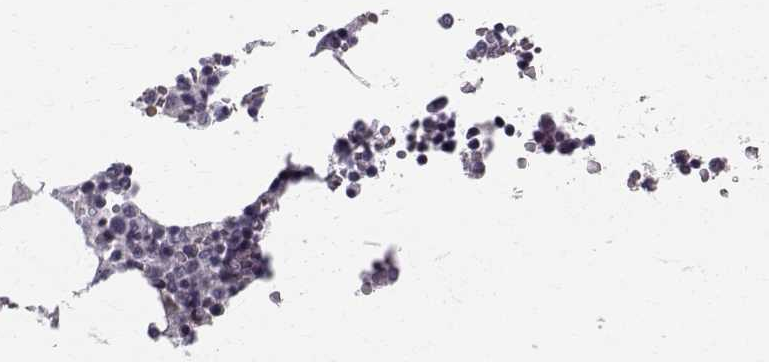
{"staining": {"intensity": "negative", "quantity": "none", "location": "none"}, "tissue": "bone marrow", "cell_type": "Hematopoietic cells", "image_type": "normal", "snomed": [{"axis": "morphology", "description": "Normal tissue, NOS"}, {"axis": "topography", "description": "Bone marrow"}], "caption": "IHC micrograph of normal bone marrow: bone marrow stained with DAB displays no significant protein expression in hematopoietic cells.", "gene": "RPP38", "patient": {"sex": "female", "age": 64}}